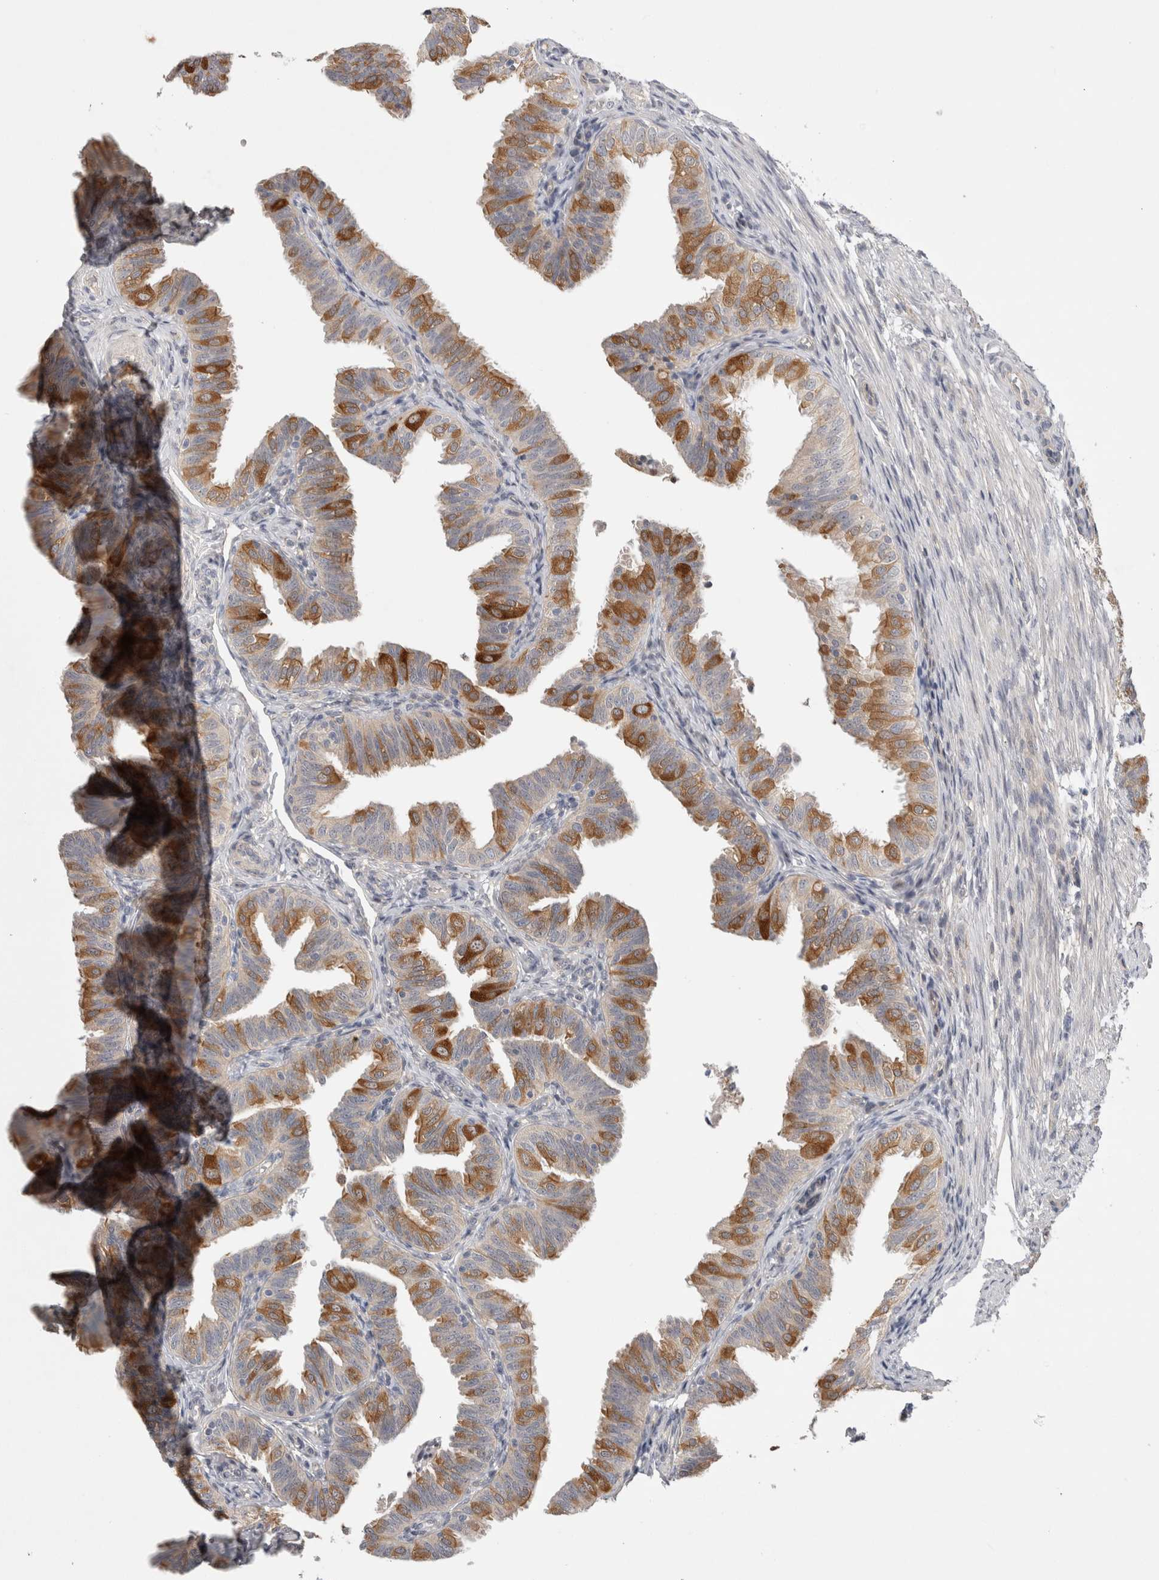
{"staining": {"intensity": "moderate", "quantity": ">75%", "location": "cytoplasmic/membranous"}, "tissue": "fallopian tube", "cell_type": "Glandular cells", "image_type": "normal", "snomed": [{"axis": "morphology", "description": "Normal tissue, NOS"}, {"axis": "topography", "description": "Fallopian tube"}], "caption": "The immunohistochemical stain shows moderate cytoplasmic/membranous staining in glandular cells of unremarkable fallopian tube. Nuclei are stained in blue.", "gene": "CERS3", "patient": {"sex": "female", "age": 35}}